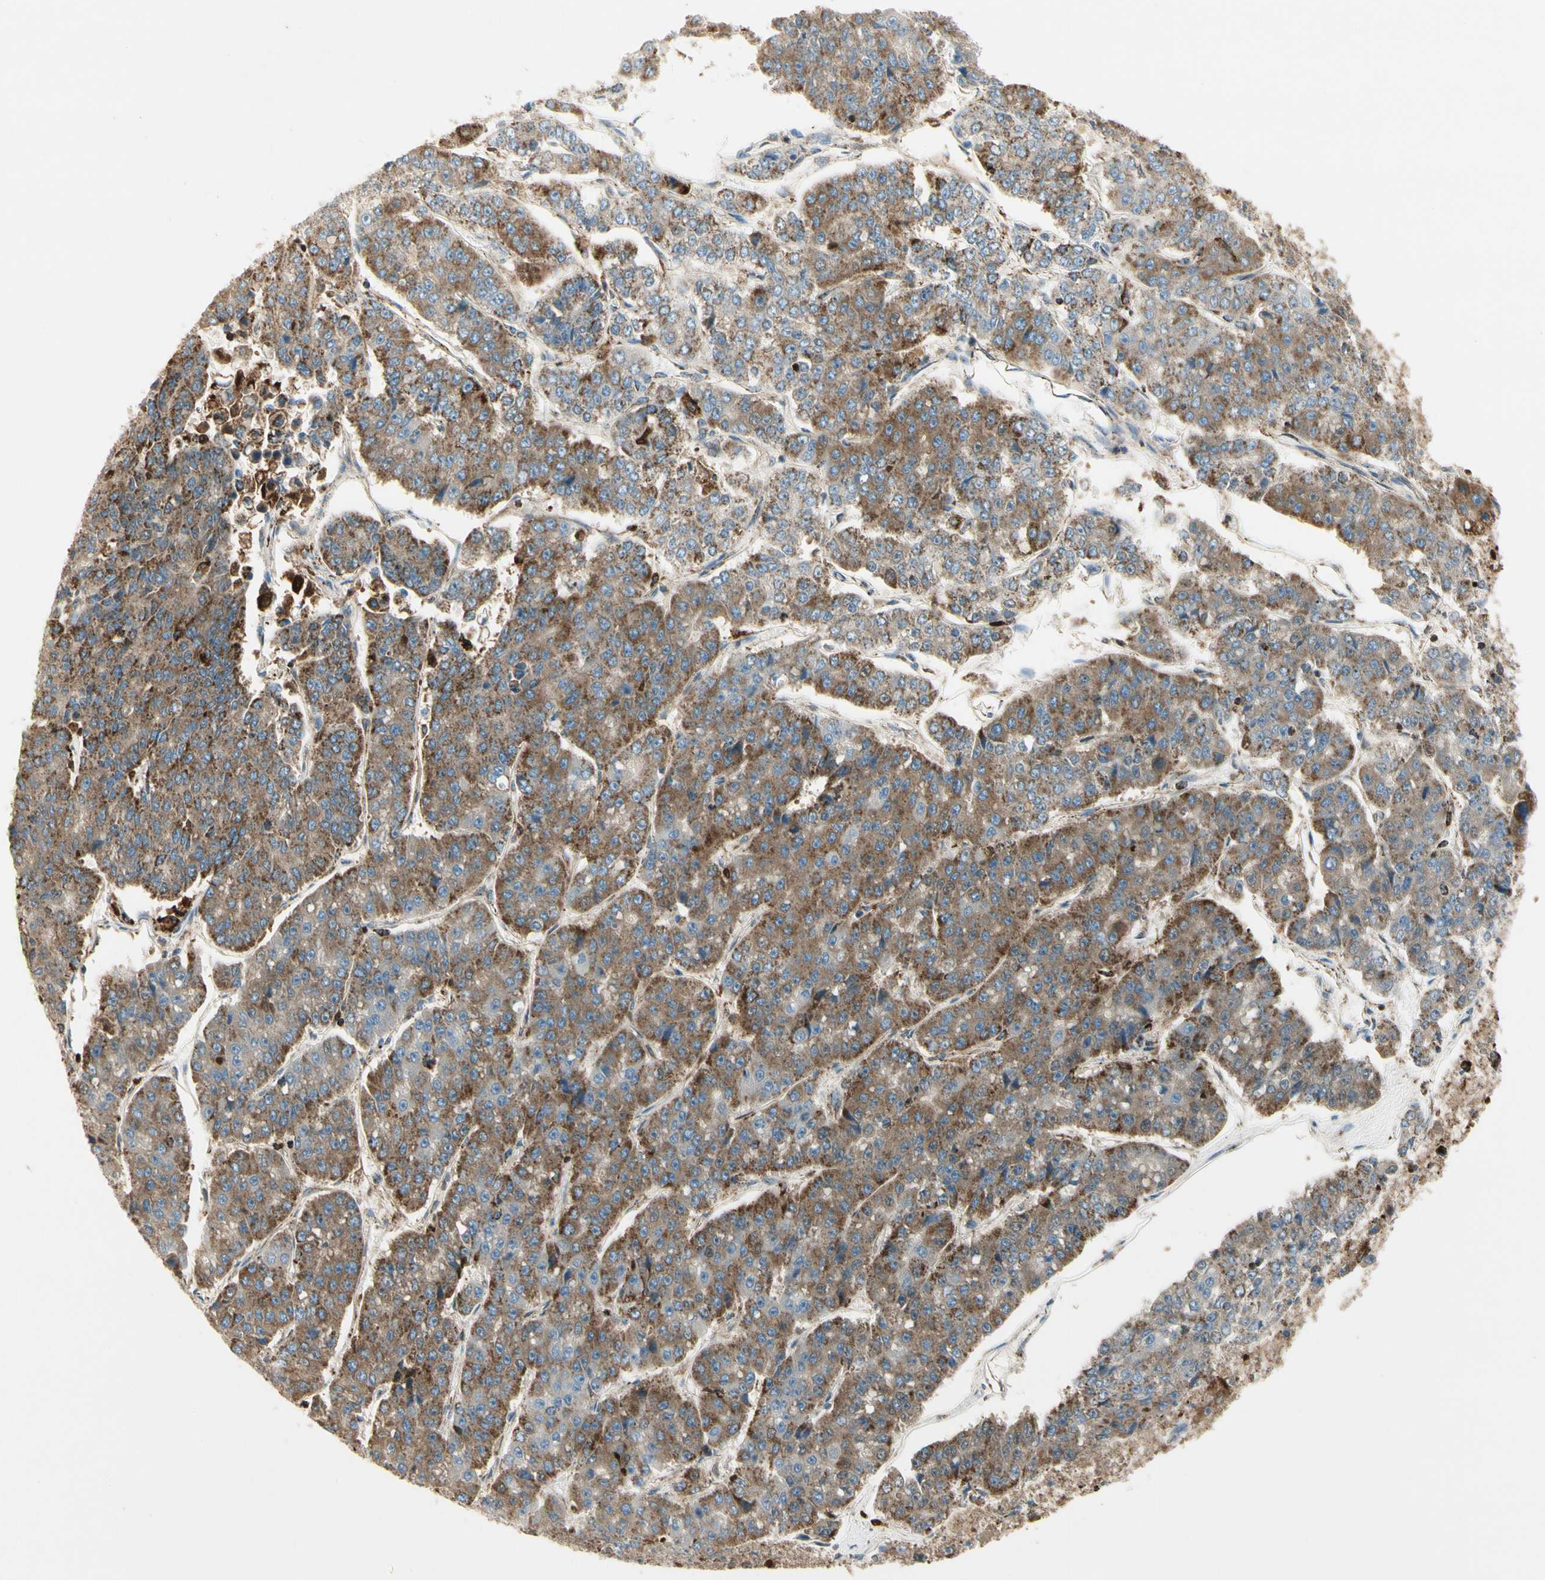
{"staining": {"intensity": "moderate", "quantity": ">75%", "location": "cytoplasmic/membranous"}, "tissue": "pancreatic cancer", "cell_type": "Tumor cells", "image_type": "cancer", "snomed": [{"axis": "morphology", "description": "Adenocarcinoma, NOS"}, {"axis": "topography", "description": "Pancreas"}], "caption": "Immunohistochemical staining of adenocarcinoma (pancreatic) demonstrates medium levels of moderate cytoplasmic/membranous protein staining in approximately >75% of tumor cells.", "gene": "ME2", "patient": {"sex": "male", "age": 50}}